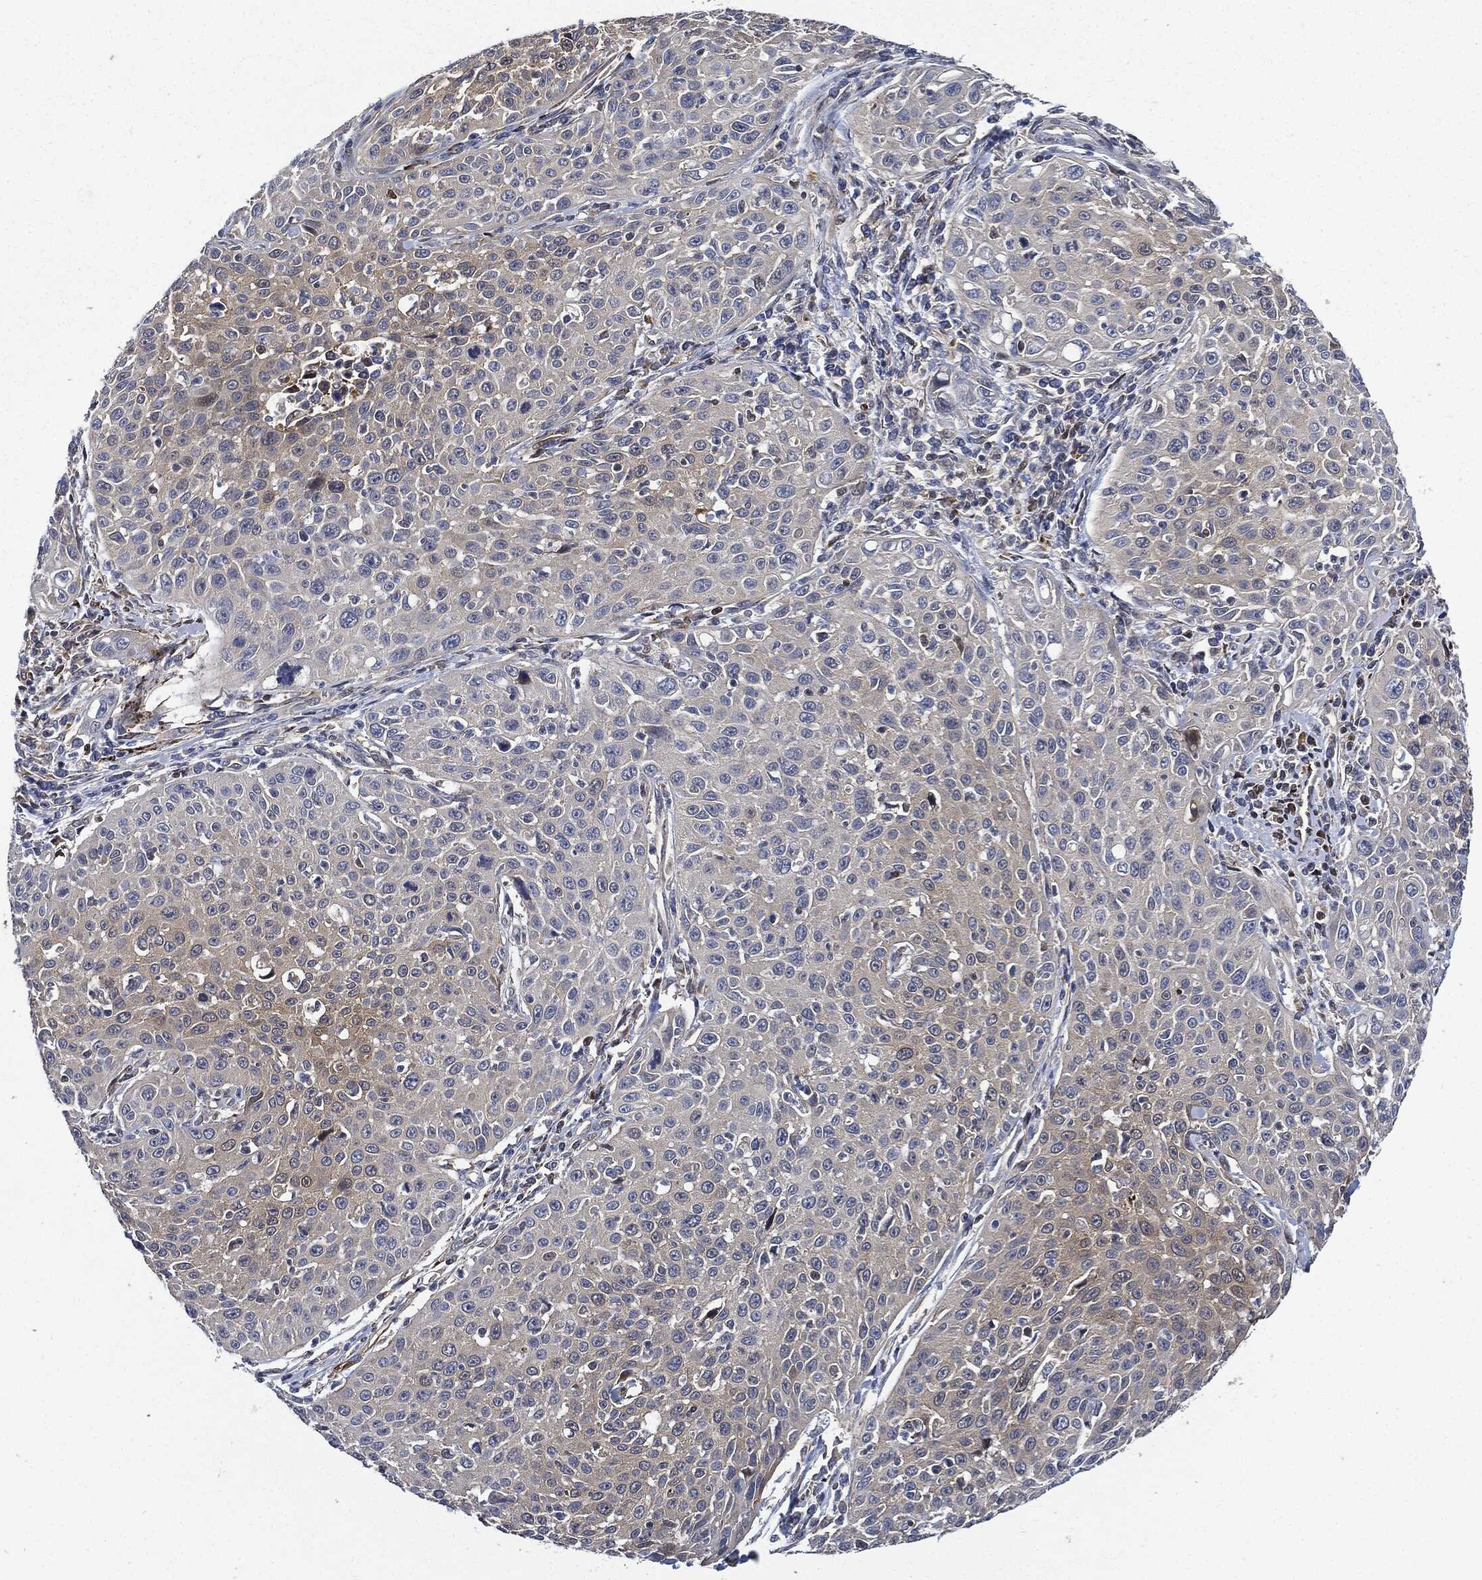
{"staining": {"intensity": "negative", "quantity": "none", "location": "none"}, "tissue": "cervical cancer", "cell_type": "Tumor cells", "image_type": "cancer", "snomed": [{"axis": "morphology", "description": "Squamous cell carcinoma, NOS"}, {"axis": "topography", "description": "Cervix"}], "caption": "Tumor cells show no significant protein staining in squamous cell carcinoma (cervical).", "gene": "PRDX2", "patient": {"sex": "female", "age": 26}}